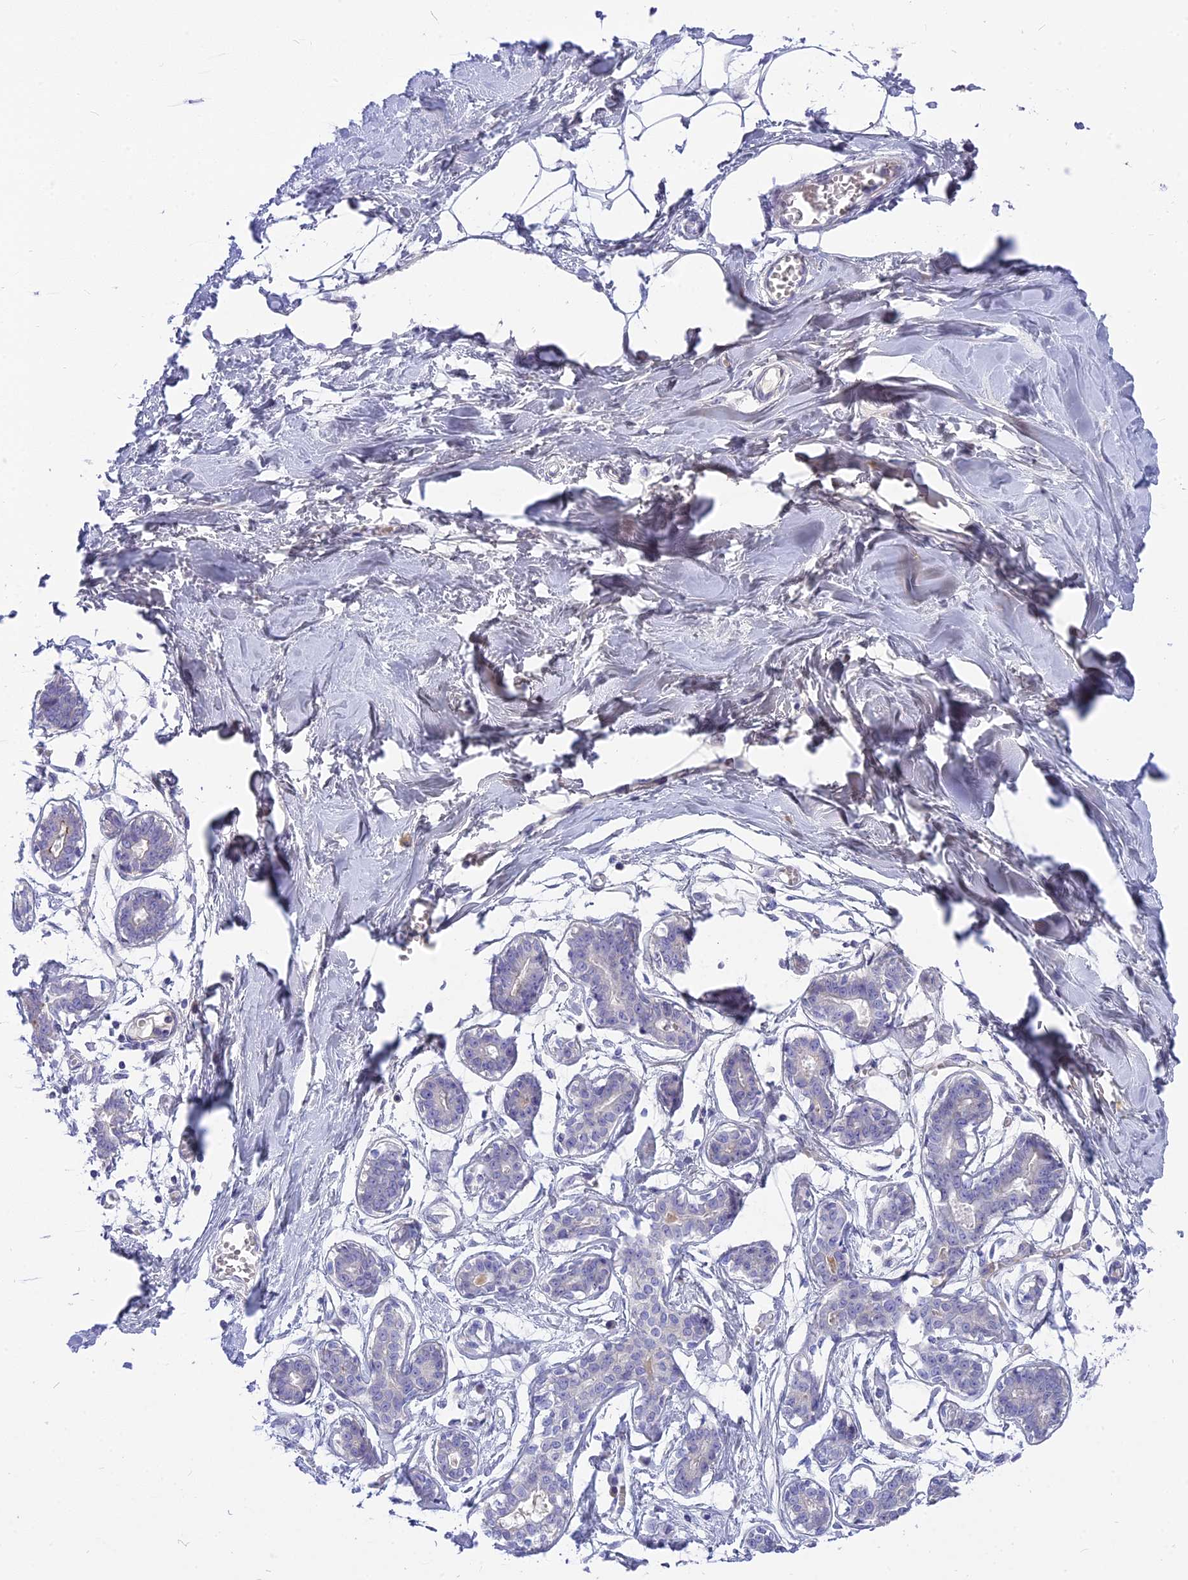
{"staining": {"intensity": "negative", "quantity": "none", "location": "none"}, "tissue": "breast", "cell_type": "Adipocytes", "image_type": "normal", "snomed": [{"axis": "morphology", "description": "Normal tissue, NOS"}, {"axis": "topography", "description": "Breast"}], "caption": "The photomicrograph demonstrates no staining of adipocytes in unremarkable breast. (DAB (3,3'-diaminobenzidine) immunohistochemistry visualized using brightfield microscopy, high magnification).", "gene": "MBD3L1", "patient": {"sex": "female", "age": 27}}